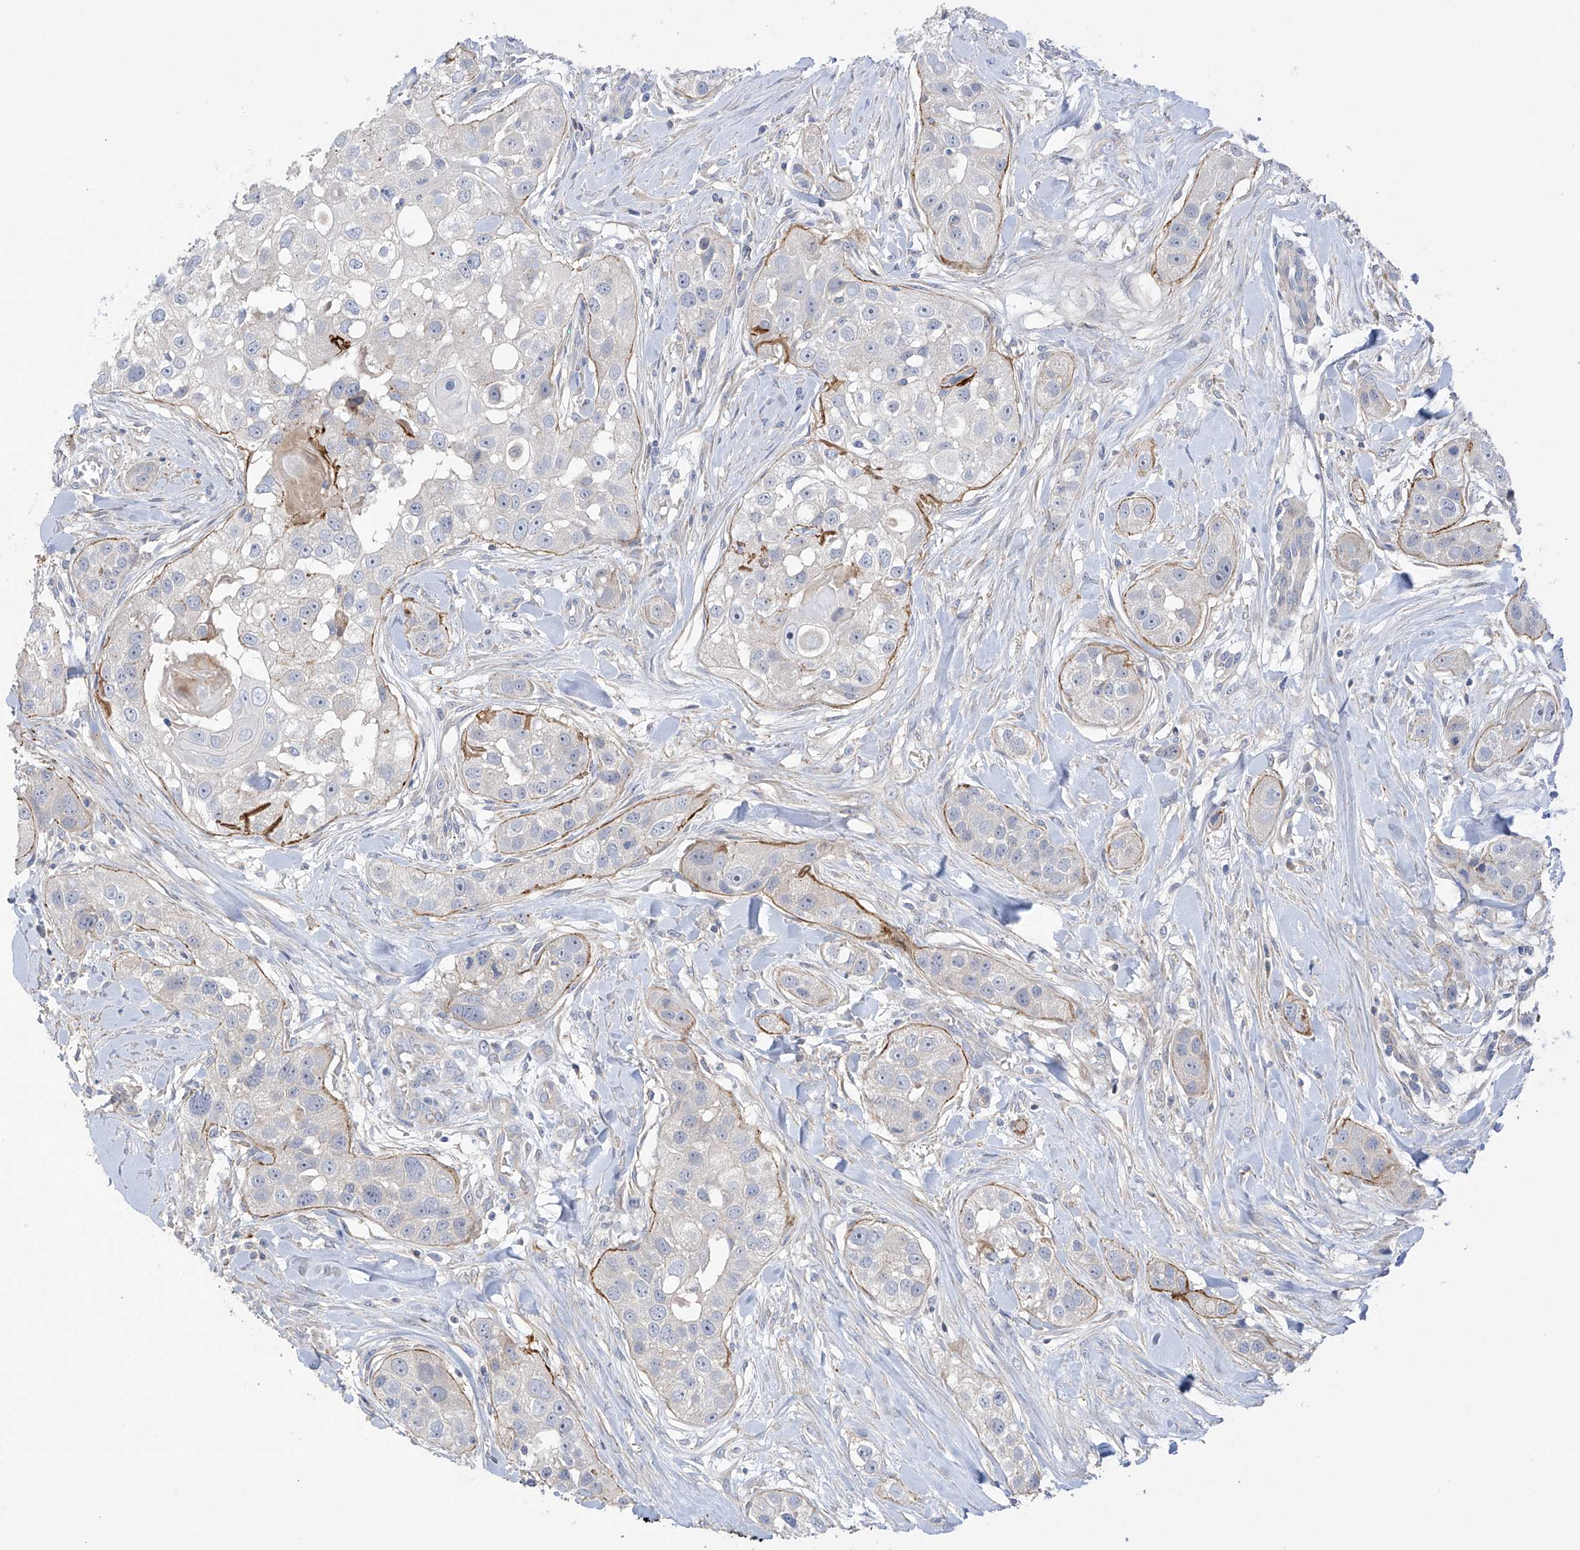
{"staining": {"intensity": "negative", "quantity": "none", "location": "none"}, "tissue": "head and neck cancer", "cell_type": "Tumor cells", "image_type": "cancer", "snomed": [{"axis": "morphology", "description": "Normal tissue, NOS"}, {"axis": "morphology", "description": "Squamous cell carcinoma, NOS"}, {"axis": "topography", "description": "Skeletal muscle"}, {"axis": "topography", "description": "Head-Neck"}], "caption": "The image displays no staining of tumor cells in head and neck cancer (squamous cell carcinoma).", "gene": "PRSS12", "patient": {"sex": "male", "age": 51}}